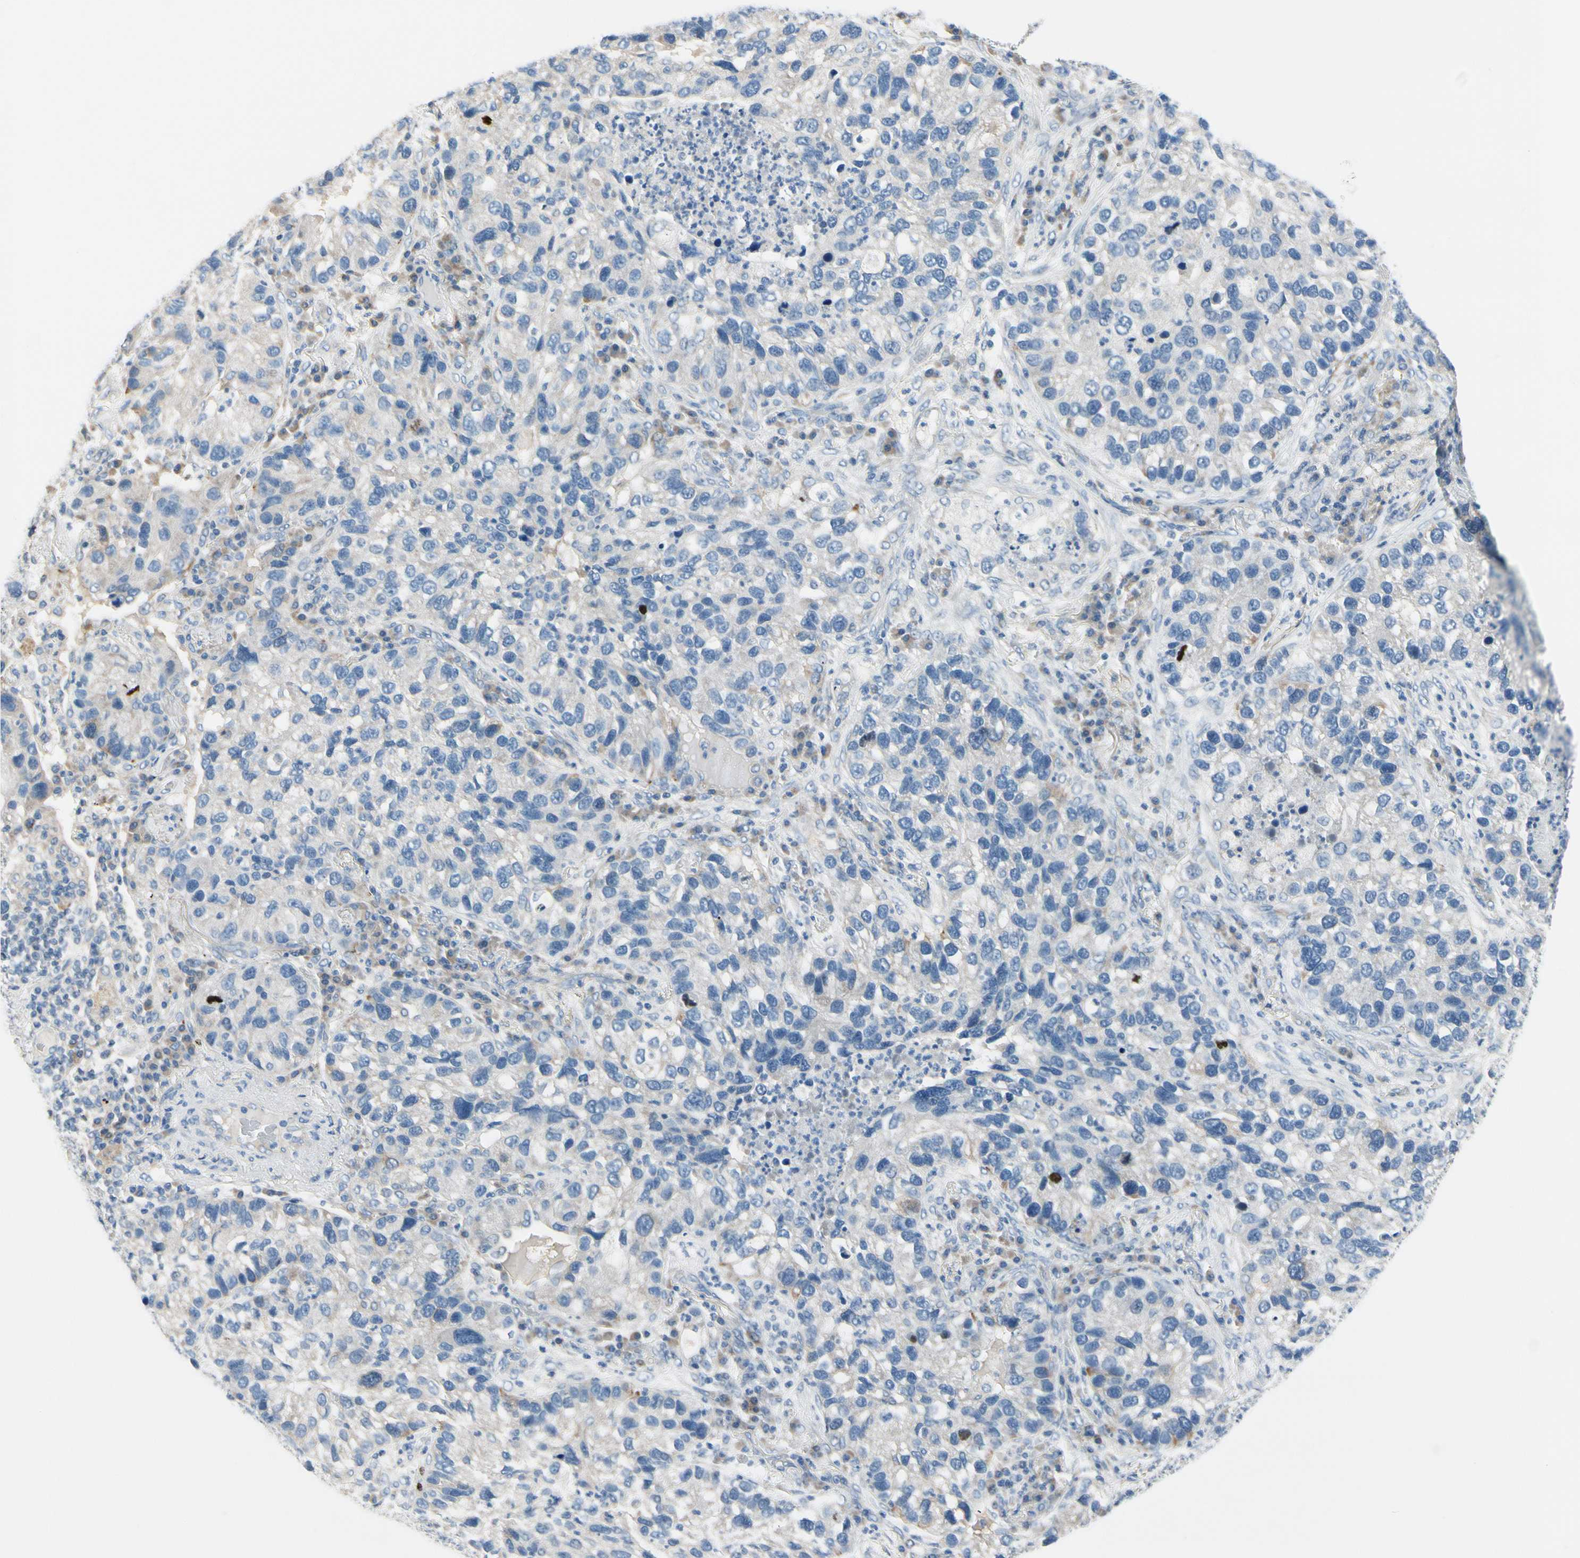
{"staining": {"intensity": "negative", "quantity": "none", "location": "none"}, "tissue": "lung cancer", "cell_type": "Tumor cells", "image_type": "cancer", "snomed": [{"axis": "morphology", "description": "Normal tissue, NOS"}, {"axis": "morphology", "description": "Adenocarcinoma, NOS"}, {"axis": "topography", "description": "Bronchus"}, {"axis": "topography", "description": "Lung"}], "caption": "Tumor cells are negative for brown protein staining in adenocarcinoma (lung).", "gene": "CKAP2", "patient": {"sex": "male", "age": 54}}